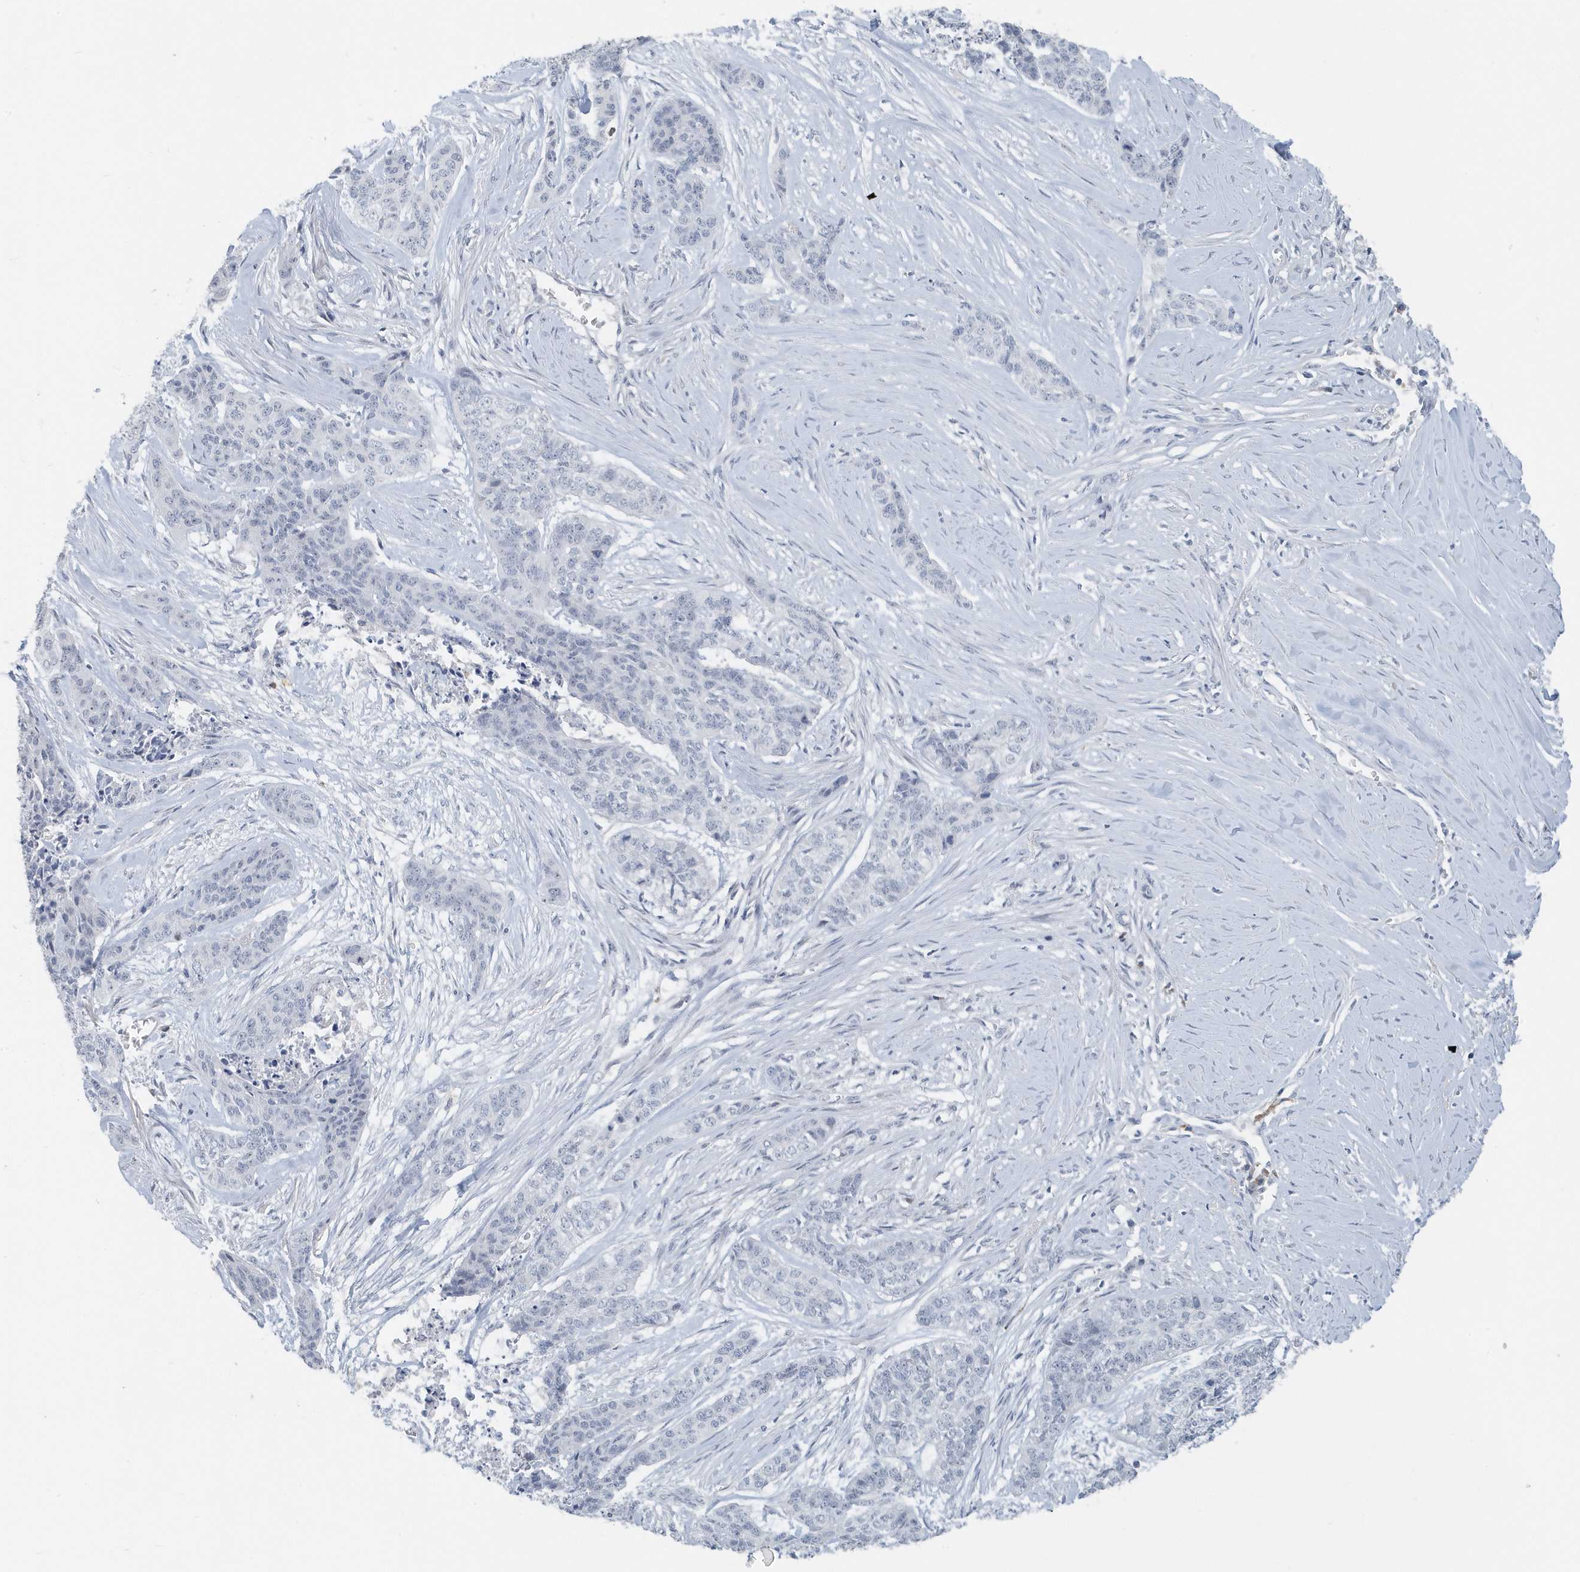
{"staining": {"intensity": "negative", "quantity": "none", "location": "none"}, "tissue": "skin cancer", "cell_type": "Tumor cells", "image_type": "cancer", "snomed": [{"axis": "morphology", "description": "Basal cell carcinoma"}, {"axis": "topography", "description": "Skin"}], "caption": "A histopathology image of human basal cell carcinoma (skin) is negative for staining in tumor cells.", "gene": "RPF2", "patient": {"sex": "female", "age": 64}}